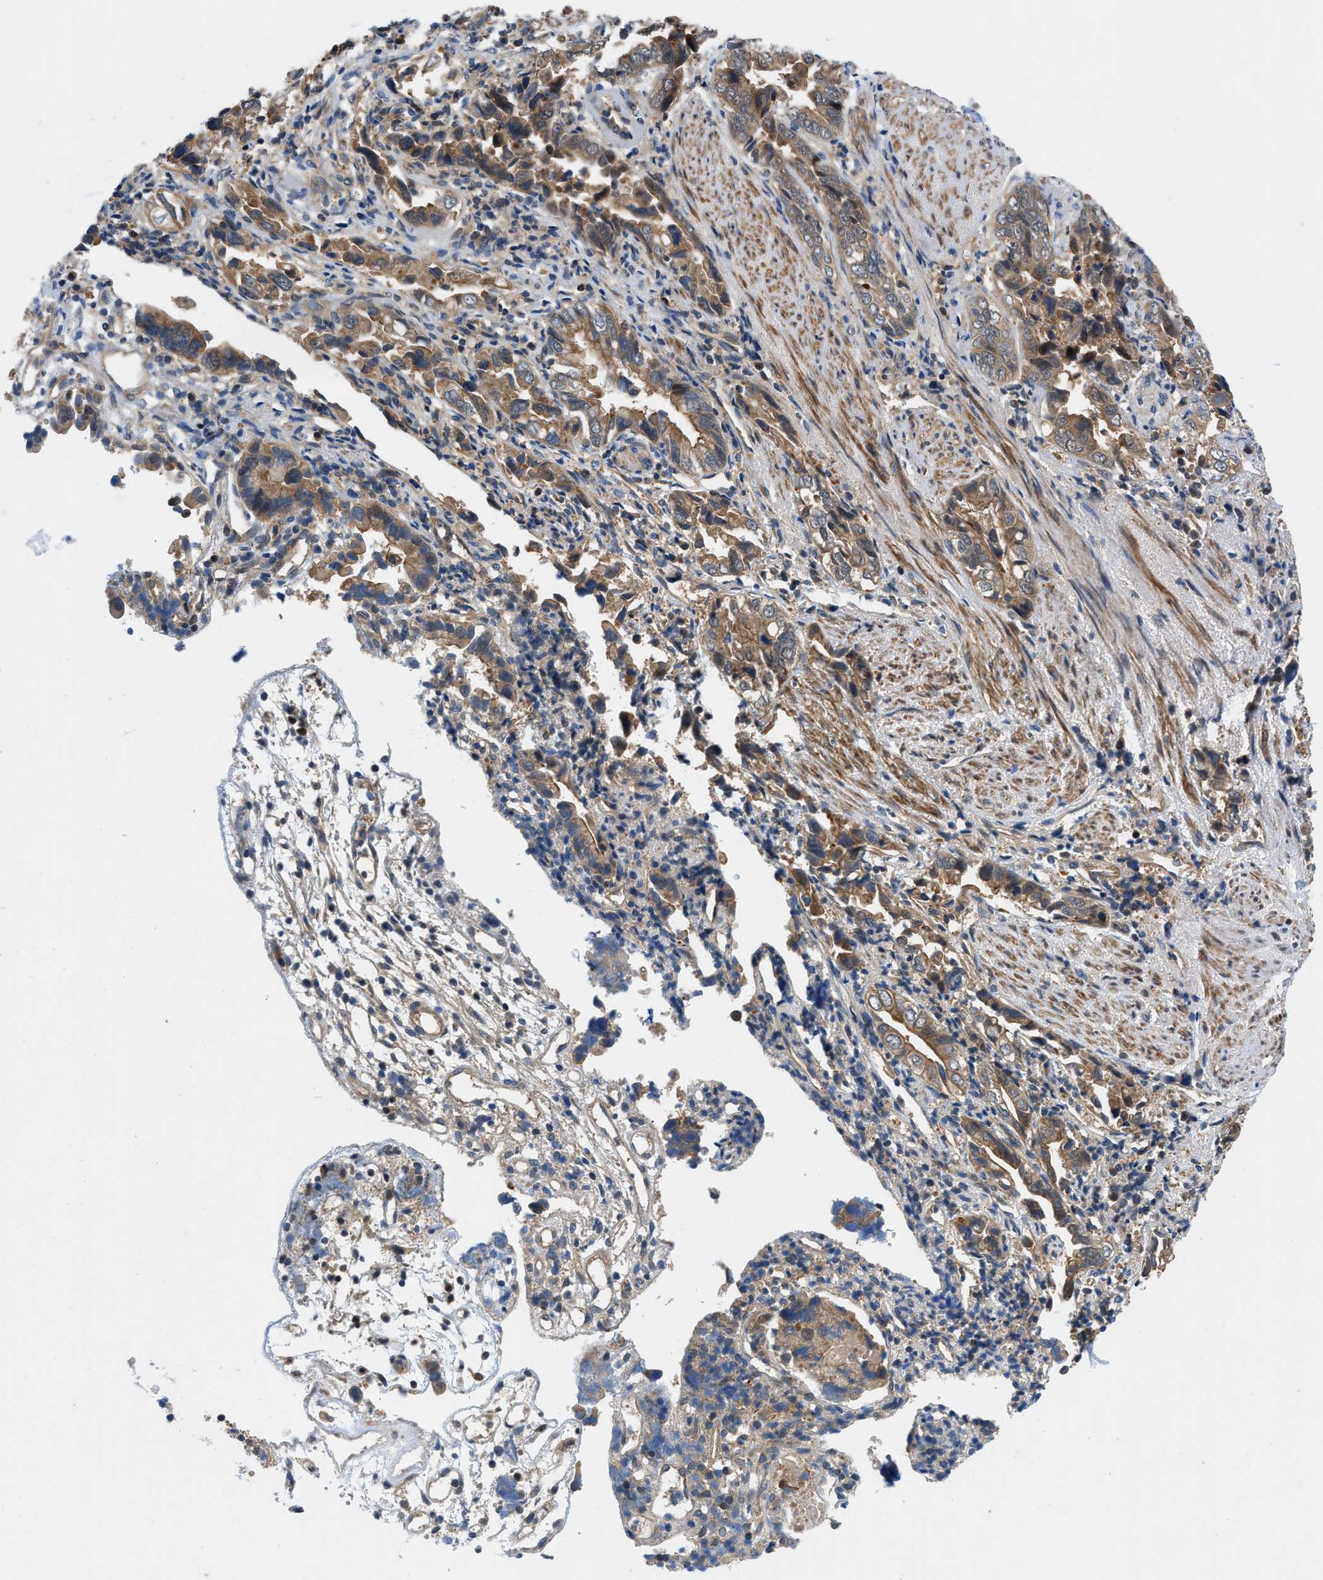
{"staining": {"intensity": "moderate", "quantity": ">75%", "location": "cytoplasmic/membranous"}, "tissue": "liver cancer", "cell_type": "Tumor cells", "image_type": "cancer", "snomed": [{"axis": "morphology", "description": "Cholangiocarcinoma"}, {"axis": "topography", "description": "Liver"}], "caption": "Cholangiocarcinoma (liver) stained with DAB IHC reveals medium levels of moderate cytoplasmic/membranous expression in approximately >75% of tumor cells.", "gene": "GPR31", "patient": {"sex": "female", "age": 79}}